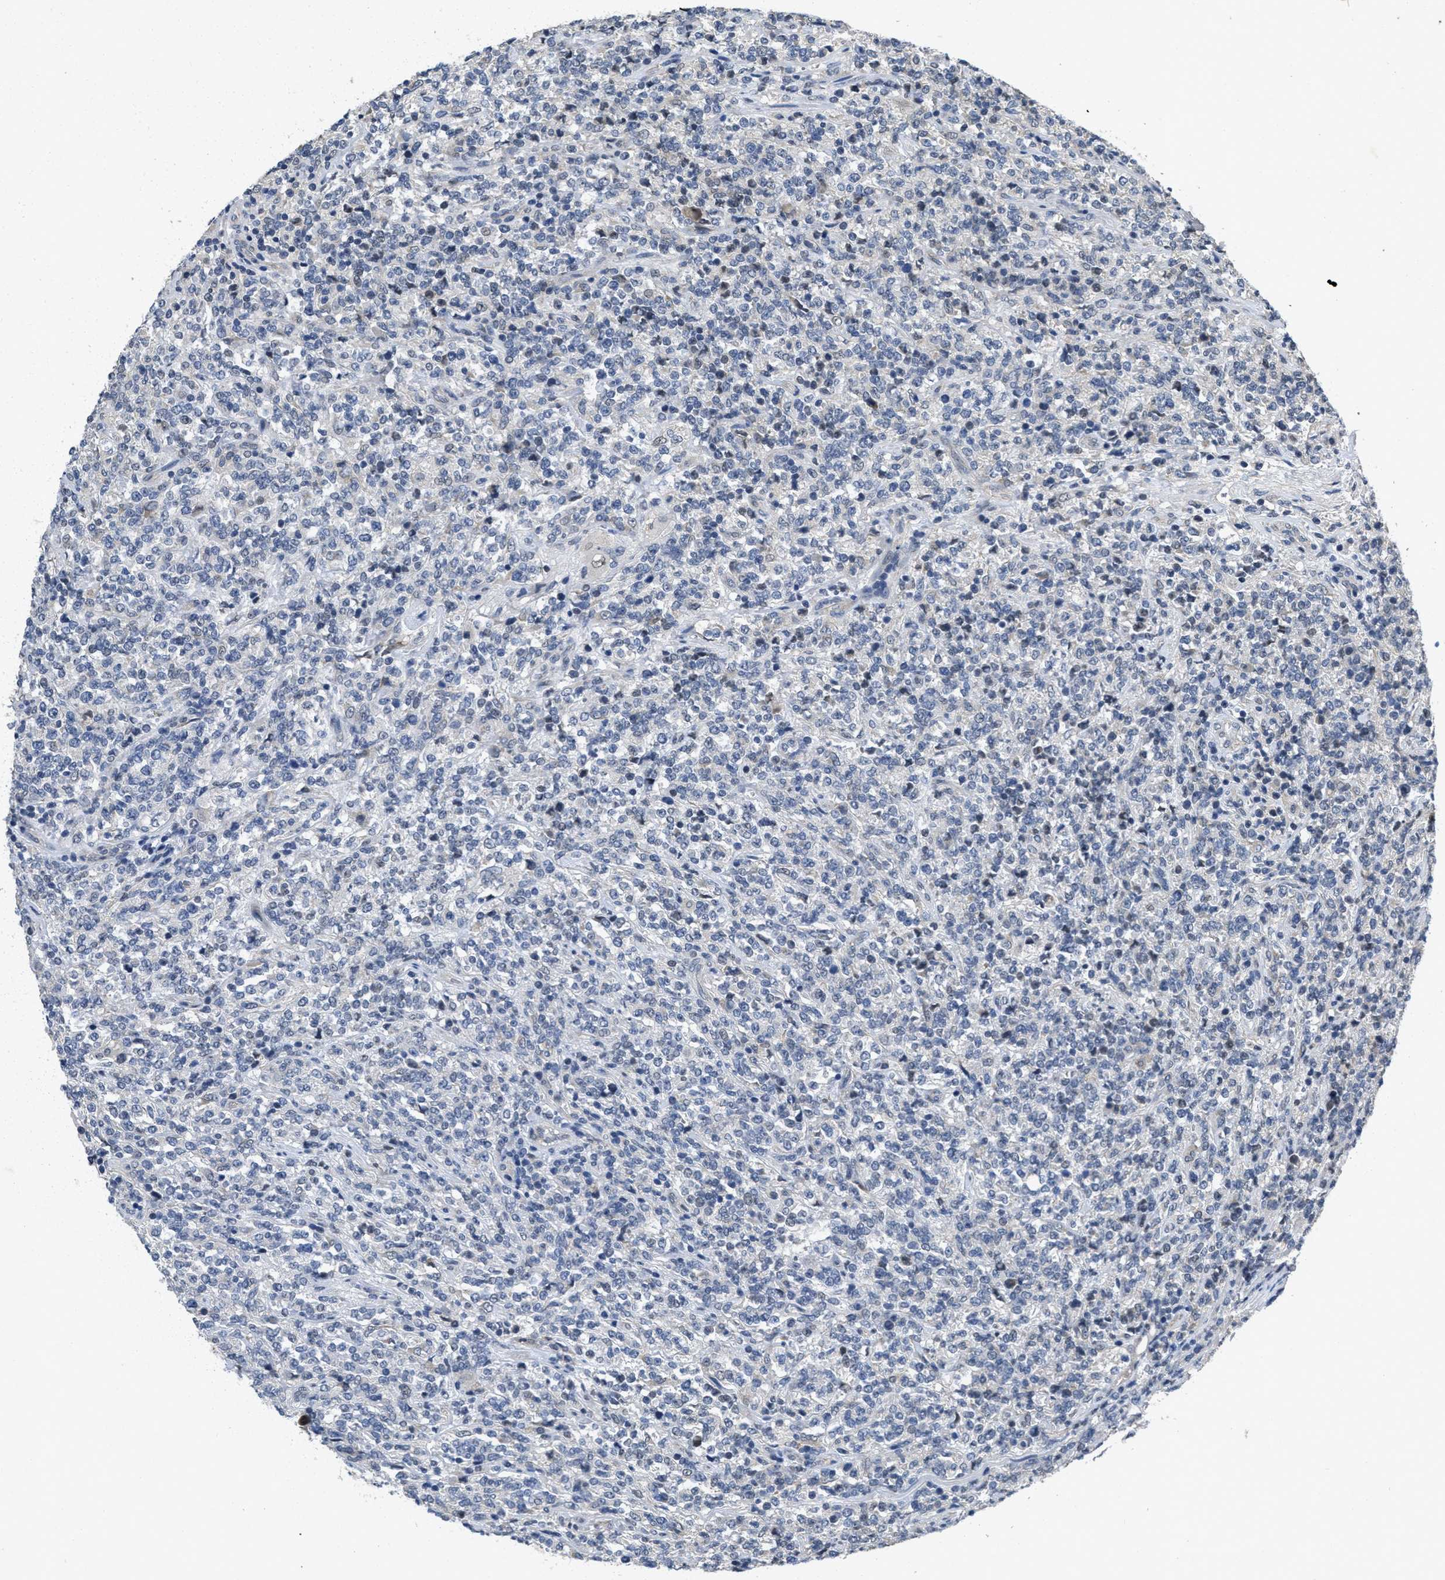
{"staining": {"intensity": "negative", "quantity": "none", "location": "none"}, "tissue": "lymphoma", "cell_type": "Tumor cells", "image_type": "cancer", "snomed": [{"axis": "morphology", "description": "Malignant lymphoma, non-Hodgkin's type, High grade"}, {"axis": "topography", "description": "Soft tissue"}], "caption": "Lymphoma was stained to show a protein in brown. There is no significant positivity in tumor cells.", "gene": "PAPOLG", "patient": {"sex": "male", "age": 18}}